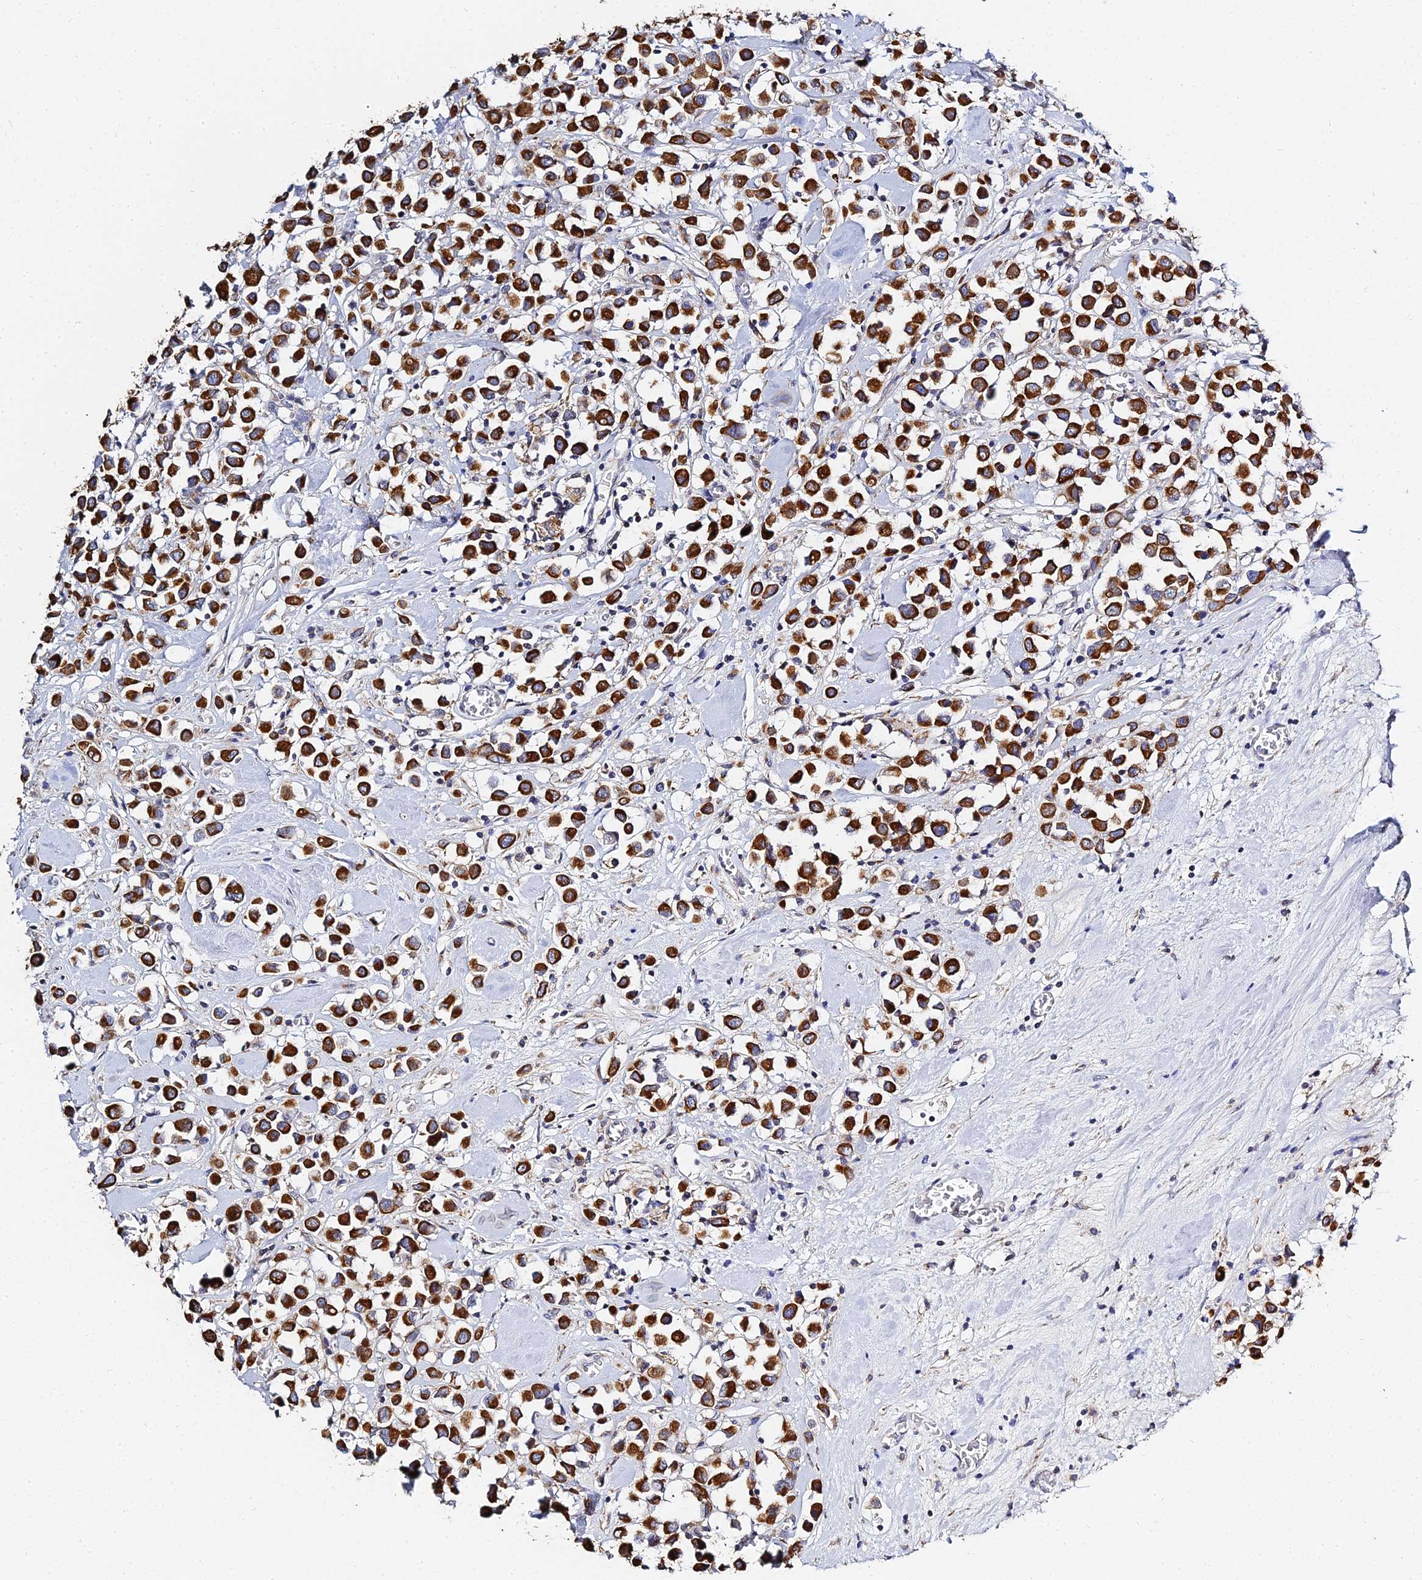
{"staining": {"intensity": "strong", "quantity": ">75%", "location": "cytoplasmic/membranous"}, "tissue": "breast cancer", "cell_type": "Tumor cells", "image_type": "cancer", "snomed": [{"axis": "morphology", "description": "Duct carcinoma"}, {"axis": "topography", "description": "Breast"}], "caption": "The histopathology image exhibits immunohistochemical staining of intraductal carcinoma (breast). There is strong cytoplasmic/membranous staining is identified in about >75% of tumor cells. The protein is shown in brown color, while the nuclei are stained blue.", "gene": "ZXDA", "patient": {"sex": "female", "age": 61}}